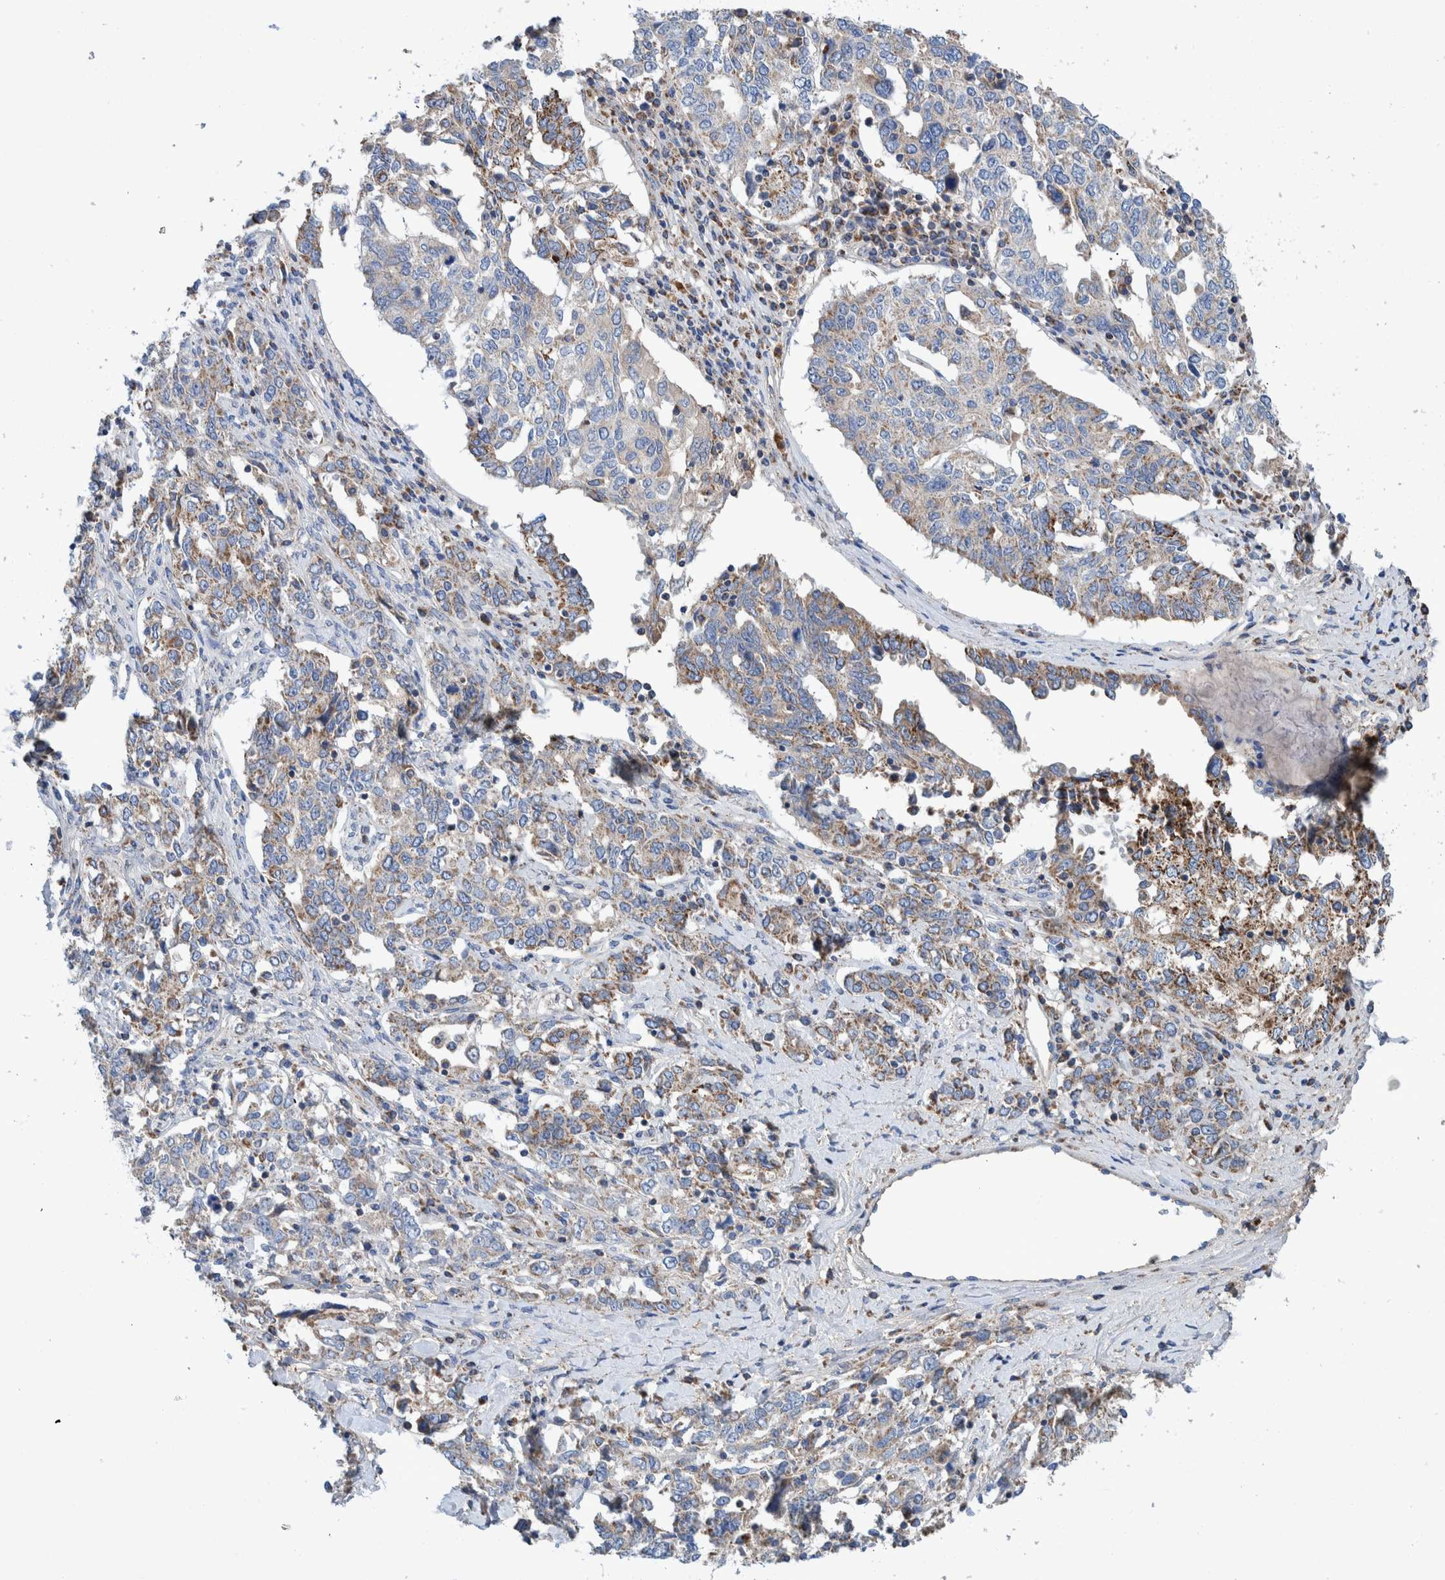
{"staining": {"intensity": "moderate", "quantity": ">75%", "location": "cytoplasmic/membranous"}, "tissue": "ovarian cancer", "cell_type": "Tumor cells", "image_type": "cancer", "snomed": [{"axis": "morphology", "description": "Carcinoma, endometroid"}, {"axis": "topography", "description": "Ovary"}], "caption": "An image showing moderate cytoplasmic/membranous expression in about >75% of tumor cells in endometroid carcinoma (ovarian), as visualized by brown immunohistochemical staining.", "gene": "DECR1", "patient": {"sex": "female", "age": 62}}